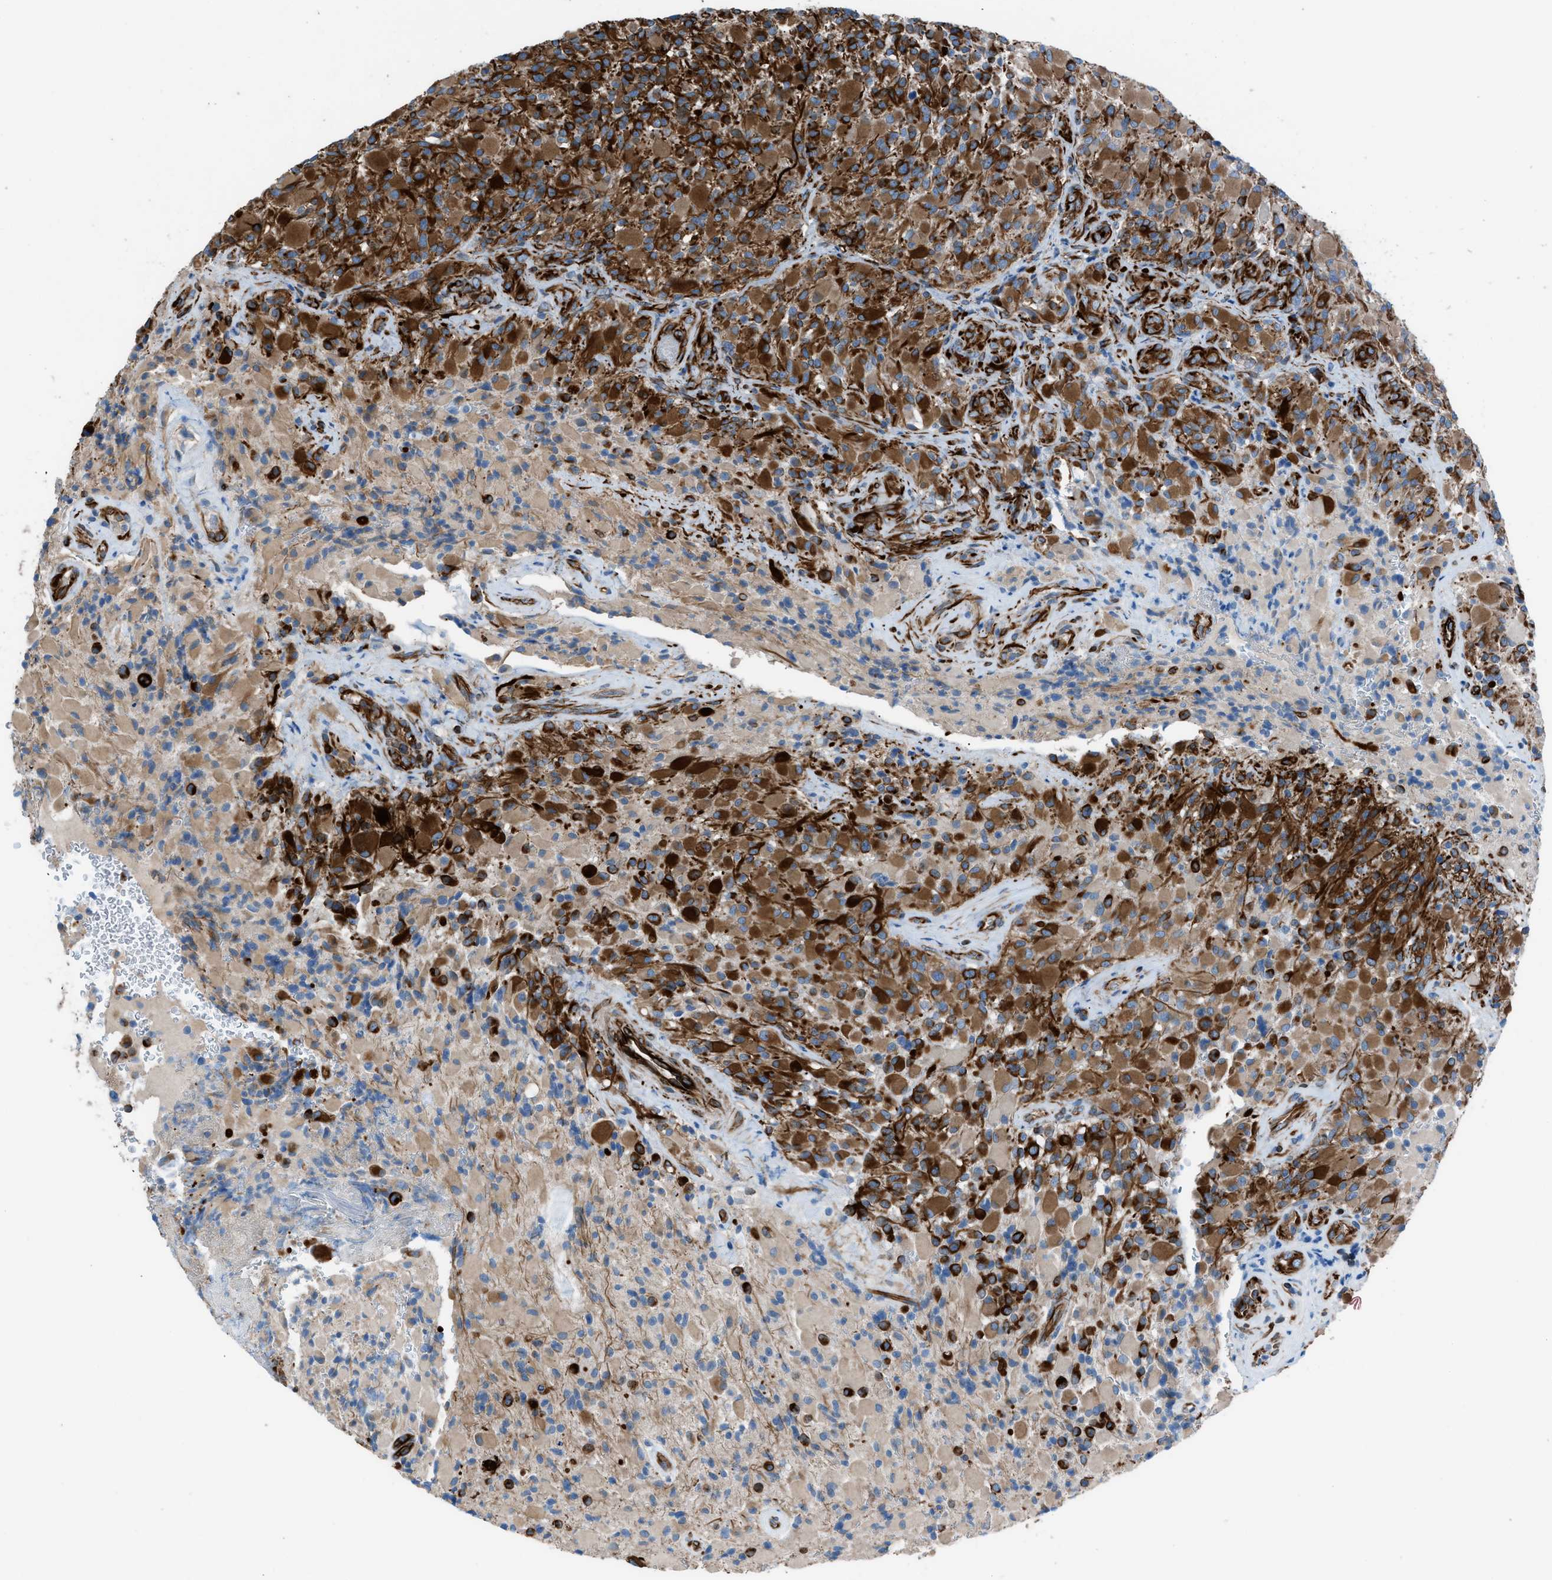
{"staining": {"intensity": "strong", "quantity": ">75%", "location": "cytoplasmic/membranous"}, "tissue": "glioma", "cell_type": "Tumor cells", "image_type": "cancer", "snomed": [{"axis": "morphology", "description": "Glioma, malignant, High grade"}, {"axis": "topography", "description": "Brain"}], "caption": "Human high-grade glioma (malignant) stained for a protein (brown) exhibits strong cytoplasmic/membranous positive staining in about >75% of tumor cells.", "gene": "CABP7", "patient": {"sex": "male", "age": 71}}